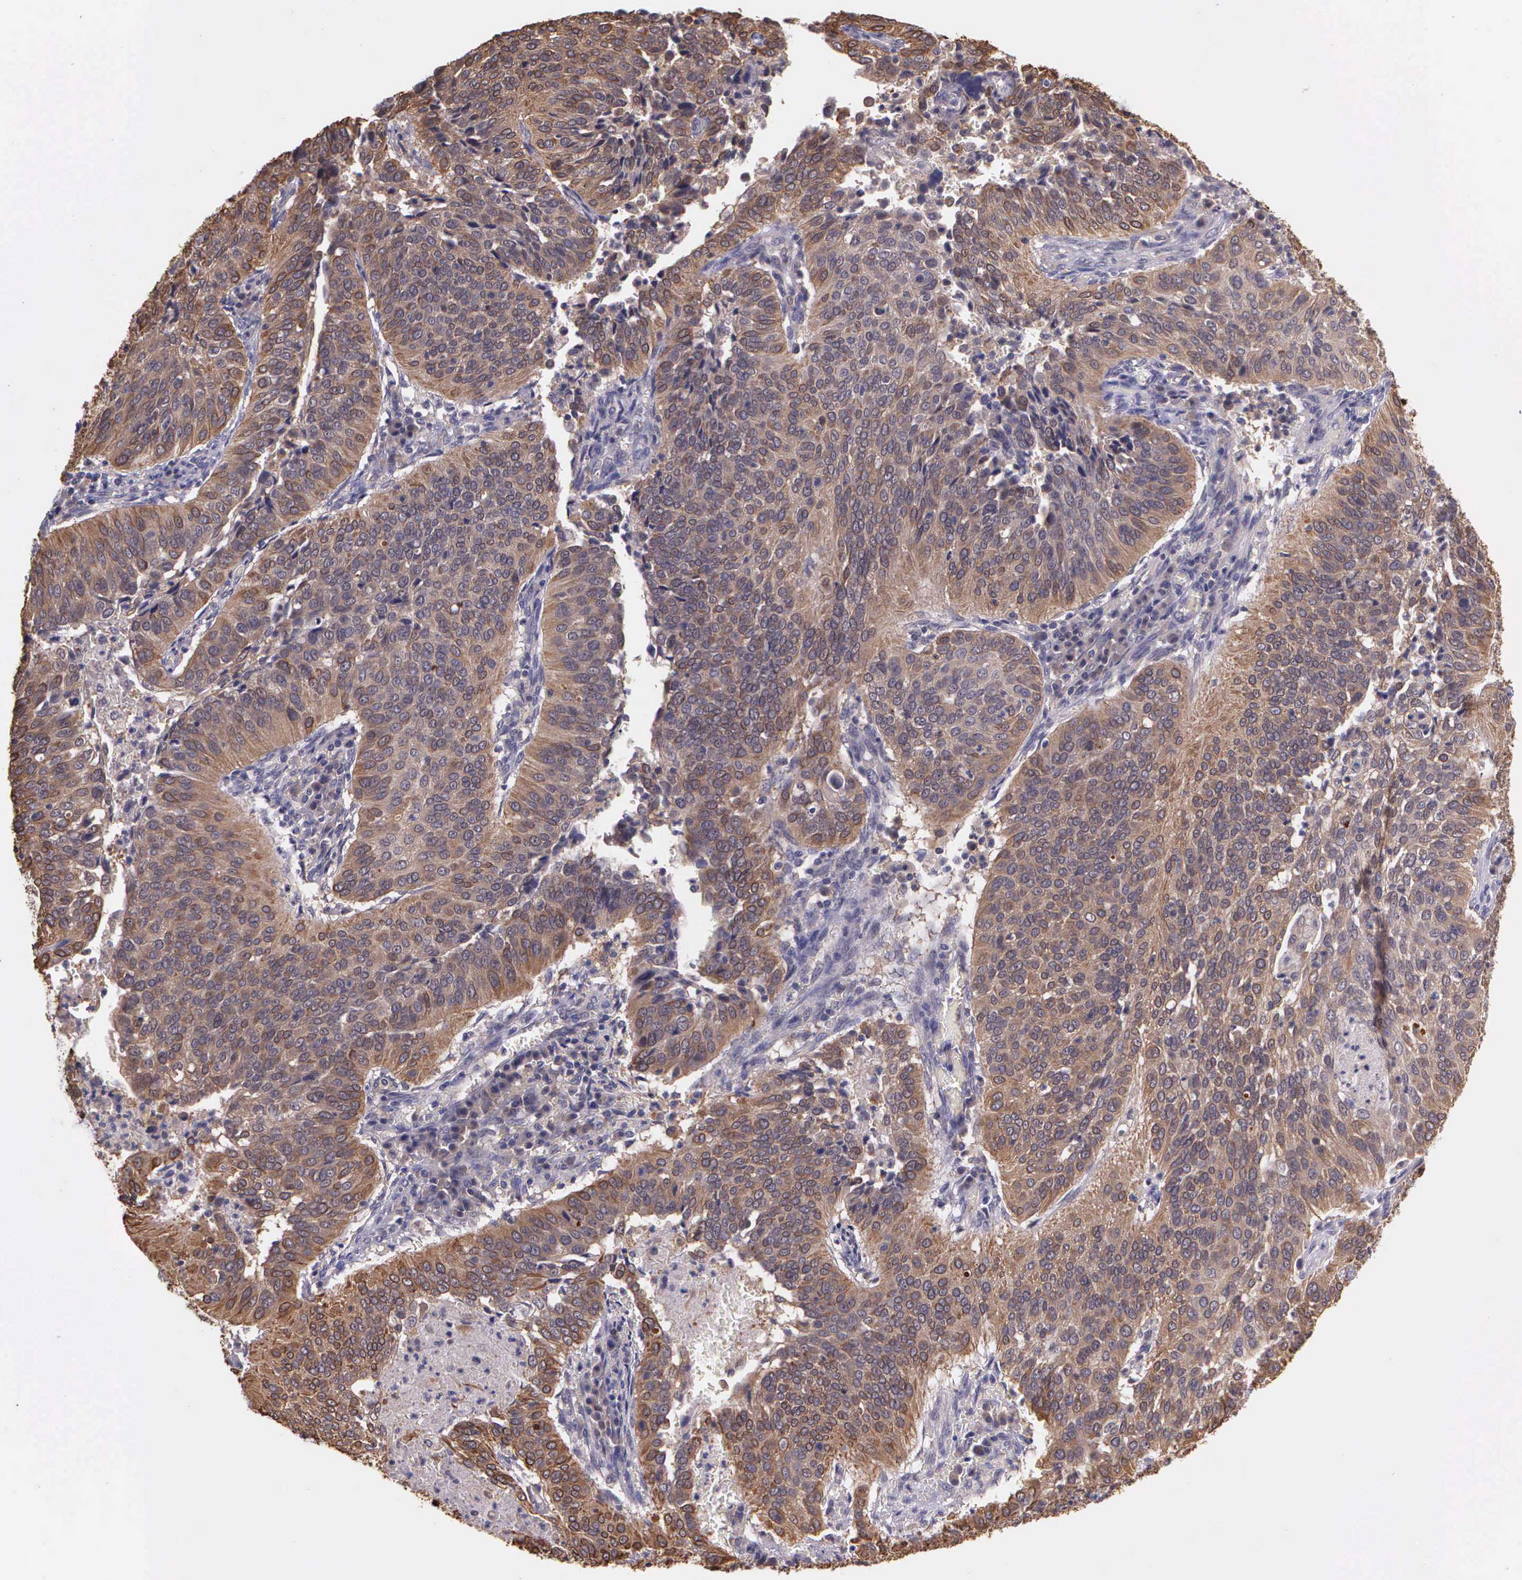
{"staining": {"intensity": "moderate", "quantity": ">75%", "location": "cytoplasmic/membranous"}, "tissue": "cervical cancer", "cell_type": "Tumor cells", "image_type": "cancer", "snomed": [{"axis": "morphology", "description": "Squamous cell carcinoma, NOS"}, {"axis": "topography", "description": "Cervix"}], "caption": "Cervical cancer (squamous cell carcinoma) stained for a protein (brown) reveals moderate cytoplasmic/membranous positive expression in about >75% of tumor cells.", "gene": "IGBP1", "patient": {"sex": "female", "age": 39}}